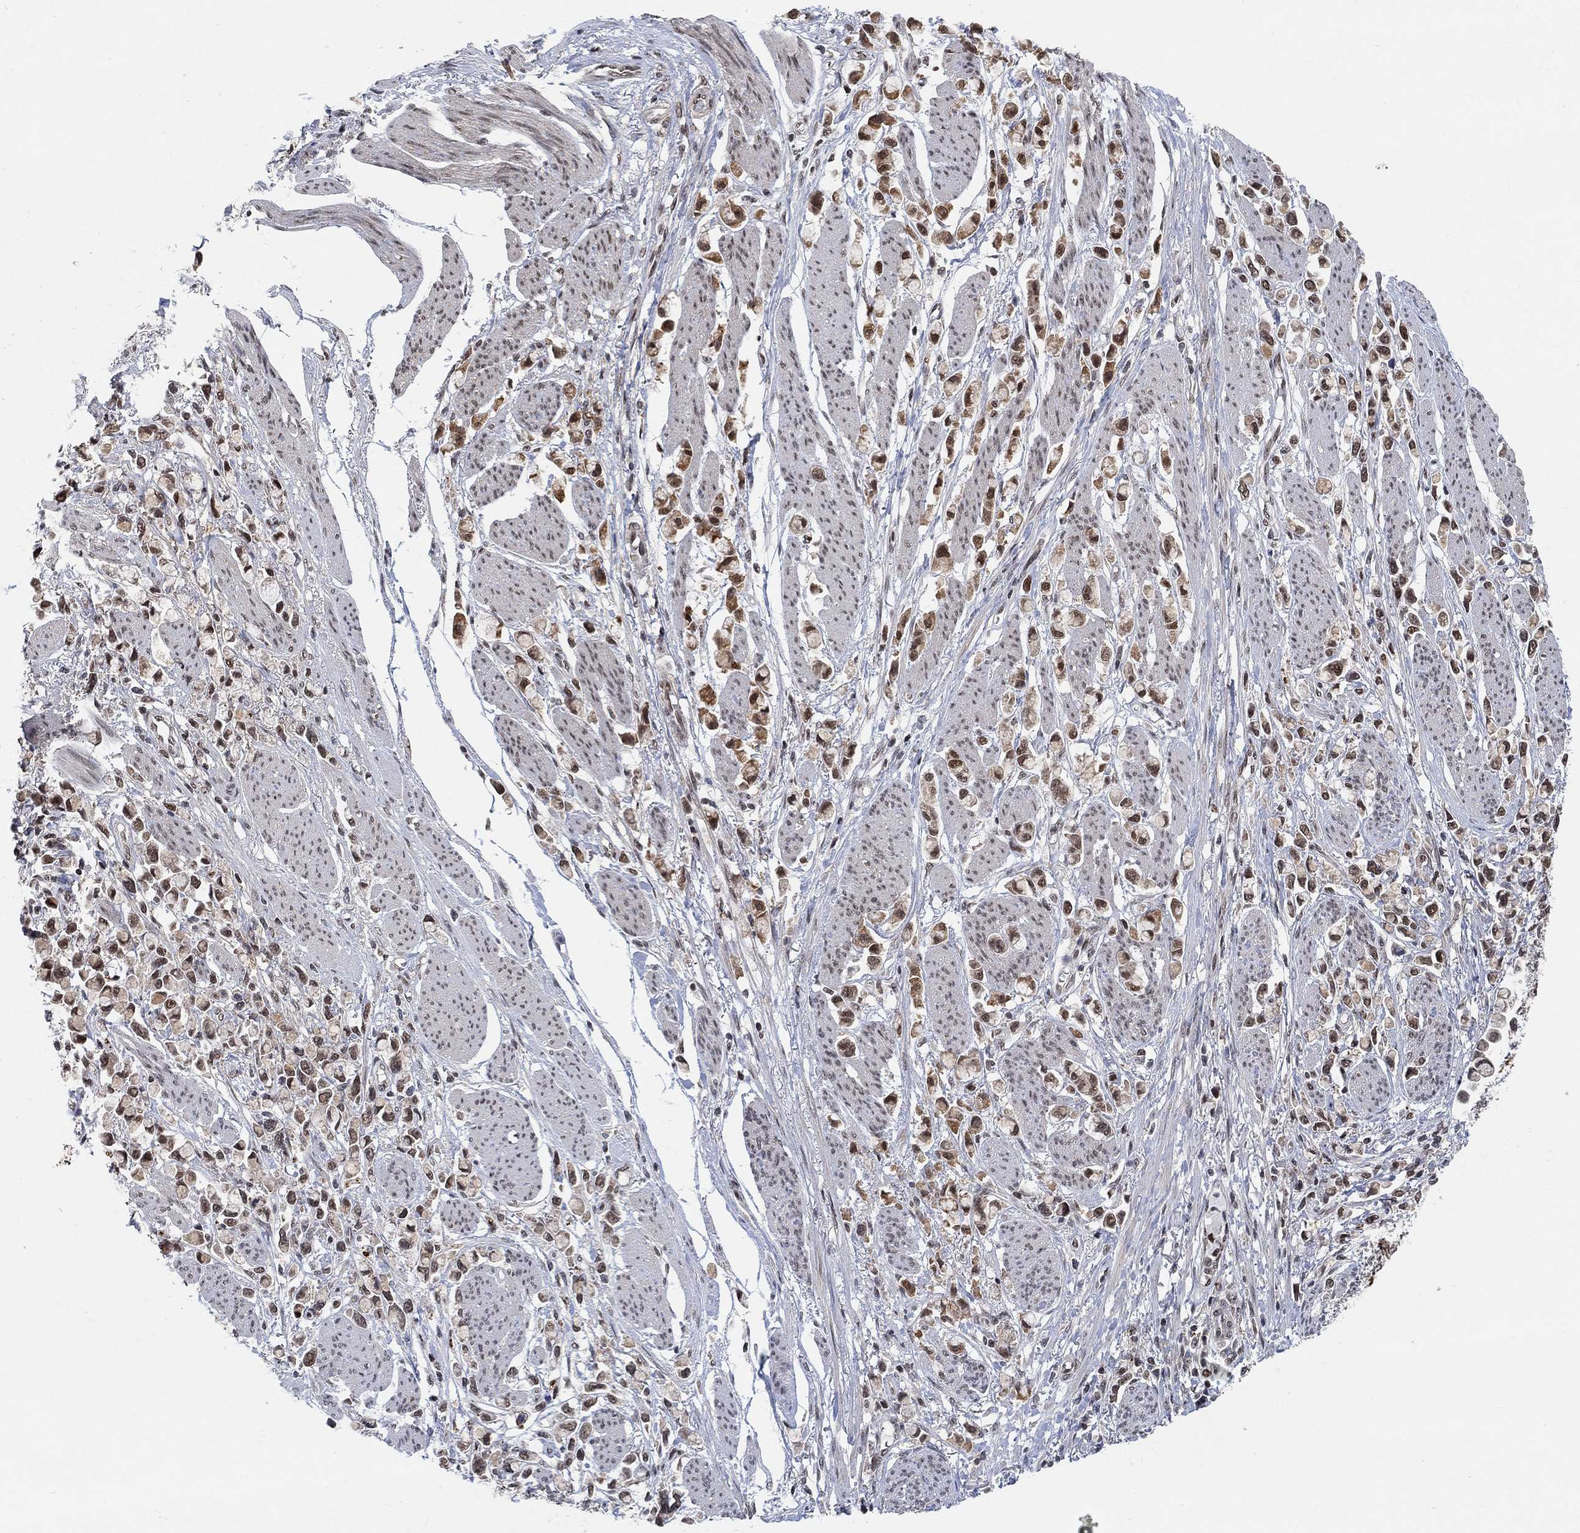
{"staining": {"intensity": "strong", "quantity": ">75%", "location": "nuclear"}, "tissue": "stomach cancer", "cell_type": "Tumor cells", "image_type": "cancer", "snomed": [{"axis": "morphology", "description": "Adenocarcinoma, NOS"}, {"axis": "topography", "description": "Stomach"}], "caption": "Tumor cells display strong nuclear staining in approximately >75% of cells in adenocarcinoma (stomach). (DAB (3,3'-diaminobenzidine) IHC with brightfield microscopy, high magnification).", "gene": "THAP8", "patient": {"sex": "female", "age": 81}}